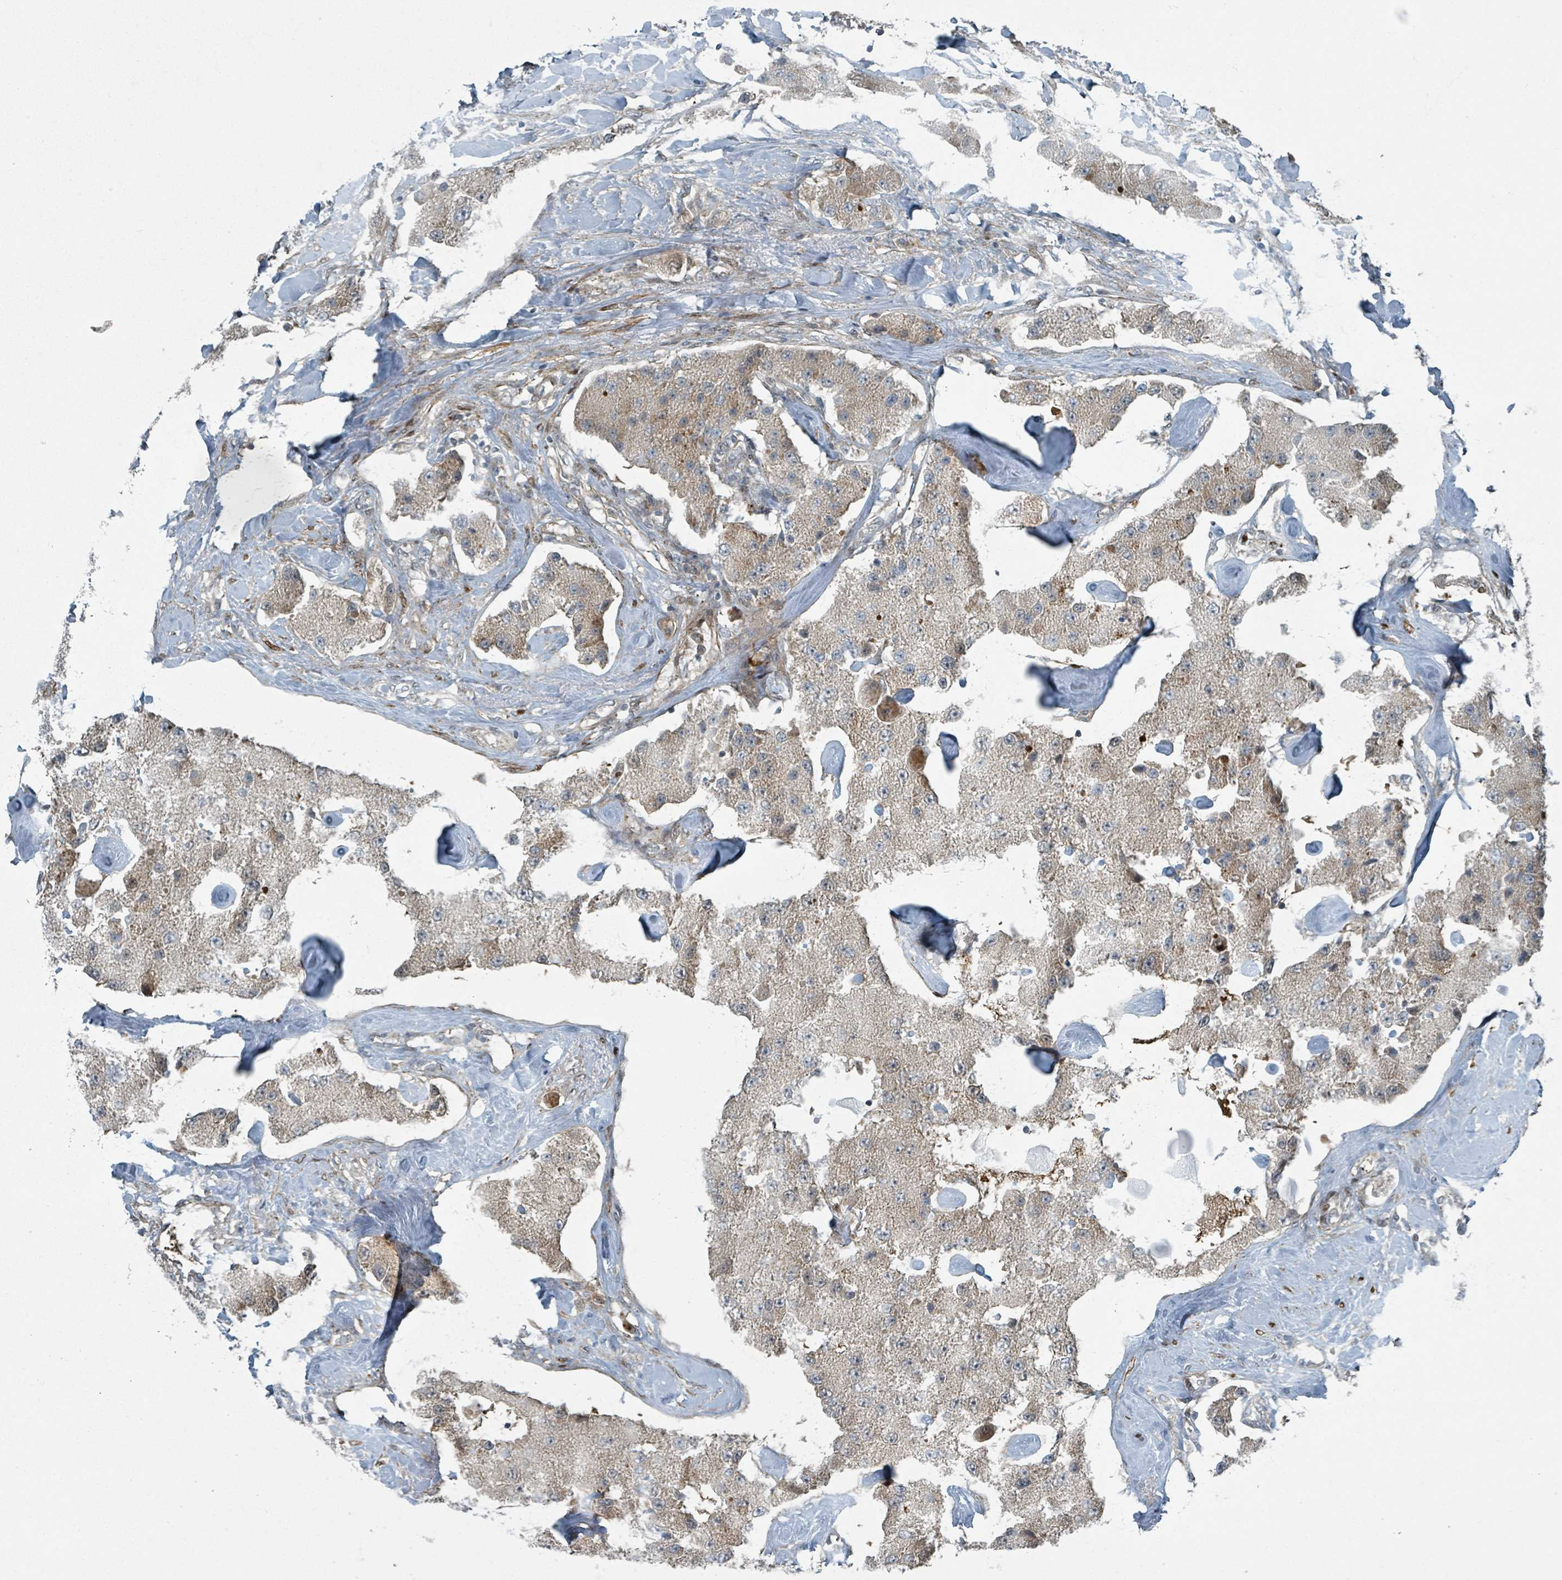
{"staining": {"intensity": "moderate", "quantity": ">75%", "location": "cytoplasmic/membranous"}, "tissue": "carcinoid", "cell_type": "Tumor cells", "image_type": "cancer", "snomed": [{"axis": "morphology", "description": "Carcinoid, malignant, NOS"}, {"axis": "topography", "description": "Pancreas"}], "caption": "Immunohistochemical staining of human malignant carcinoid displays moderate cytoplasmic/membranous protein expression in about >75% of tumor cells.", "gene": "RHPN2", "patient": {"sex": "male", "age": 41}}